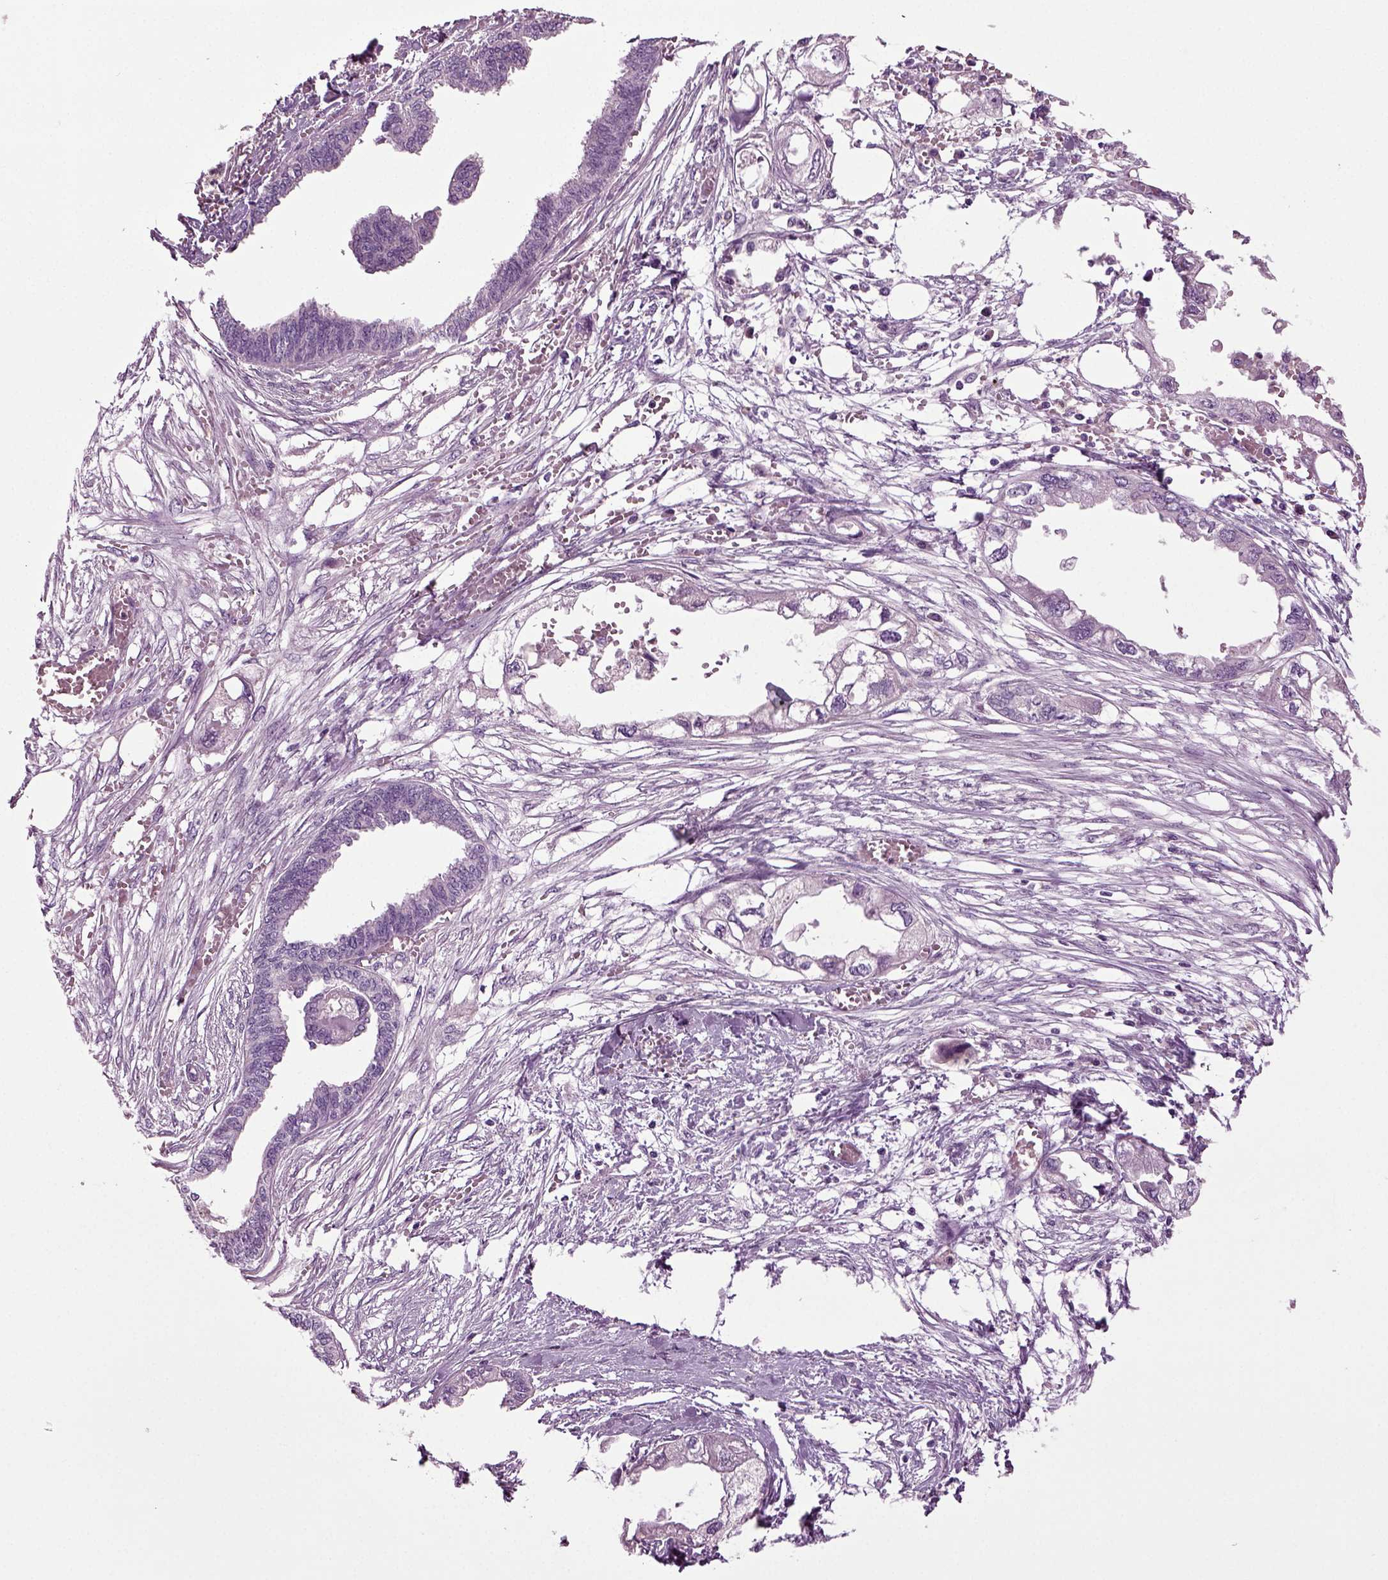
{"staining": {"intensity": "negative", "quantity": "none", "location": "none"}, "tissue": "endometrial cancer", "cell_type": "Tumor cells", "image_type": "cancer", "snomed": [{"axis": "morphology", "description": "Adenocarcinoma, NOS"}, {"axis": "morphology", "description": "Adenocarcinoma, metastatic, NOS"}, {"axis": "topography", "description": "Adipose tissue"}, {"axis": "topography", "description": "Endometrium"}], "caption": "Immunohistochemical staining of endometrial cancer exhibits no significant expression in tumor cells. Brightfield microscopy of immunohistochemistry stained with DAB (3,3'-diaminobenzidine) (brown) and hematoxylin (blue), captured at high magnification.", "gene": "FGF11", "patient": {"sex": "female", "age": 67}}